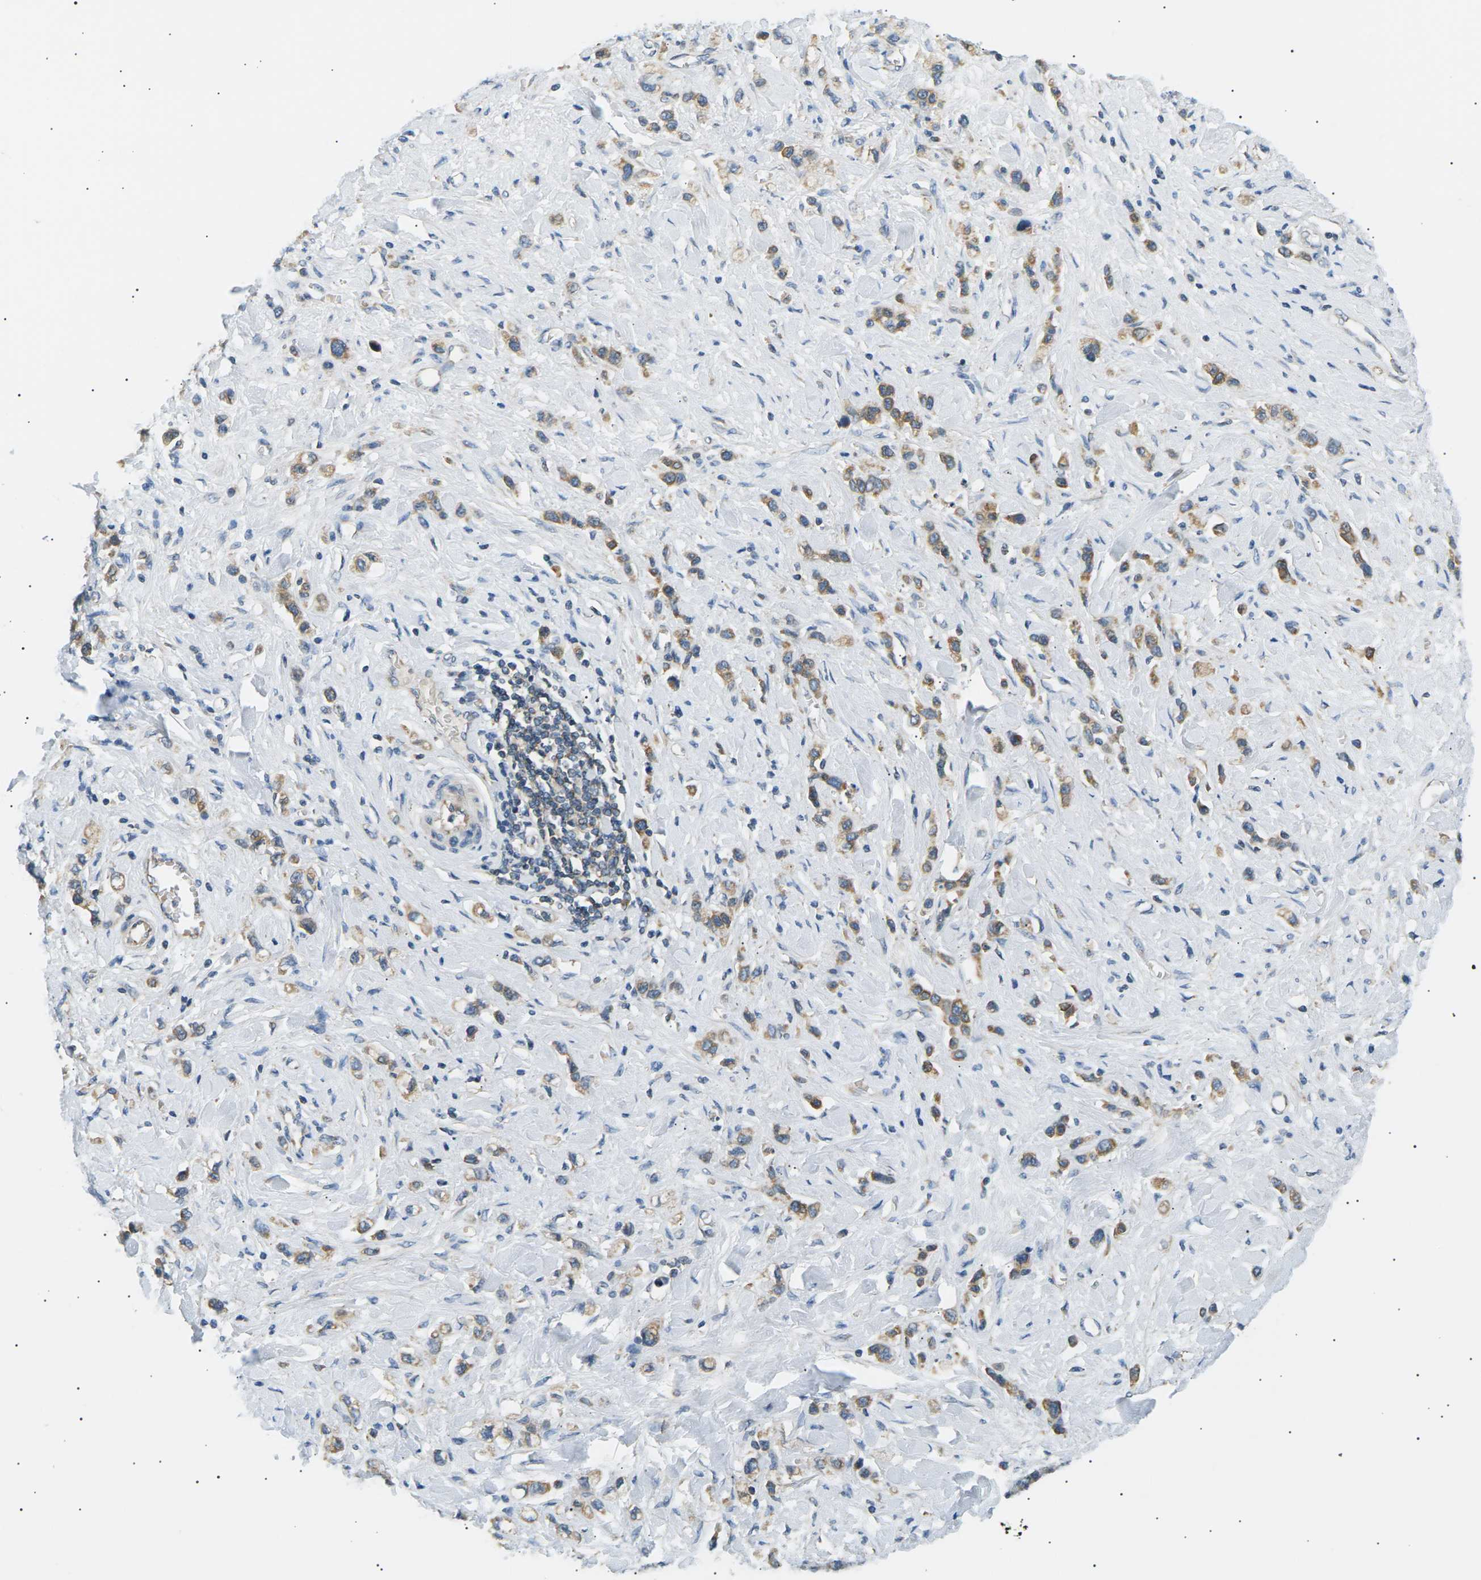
{"staining": {"intensity": "moderate", "quantity": ">75%", "location": "cytoplasmic/membranous"}, "tissue": "stomach cancer", "cell_type": "Tumor cells", "image_type": "cancer", "snomed": [{"axis": "morphology", "description": "Normal tissue, NOS"}, {"axis": "morphology", "description": "Adenocarcinoma, NOS"}, {"axis": "topography", "description": "Stomach, upper"}, {"axis": "topography", "description": "Stomach"}], "caption": "The photomicrograph demonstrates staining of stomach cancer, revealing moderate cytoplasmic/membranous protein expression (brown color) within tumor cells.", "gene": "TBC1D8", "patient": {"sex": "female", "age": 65}}